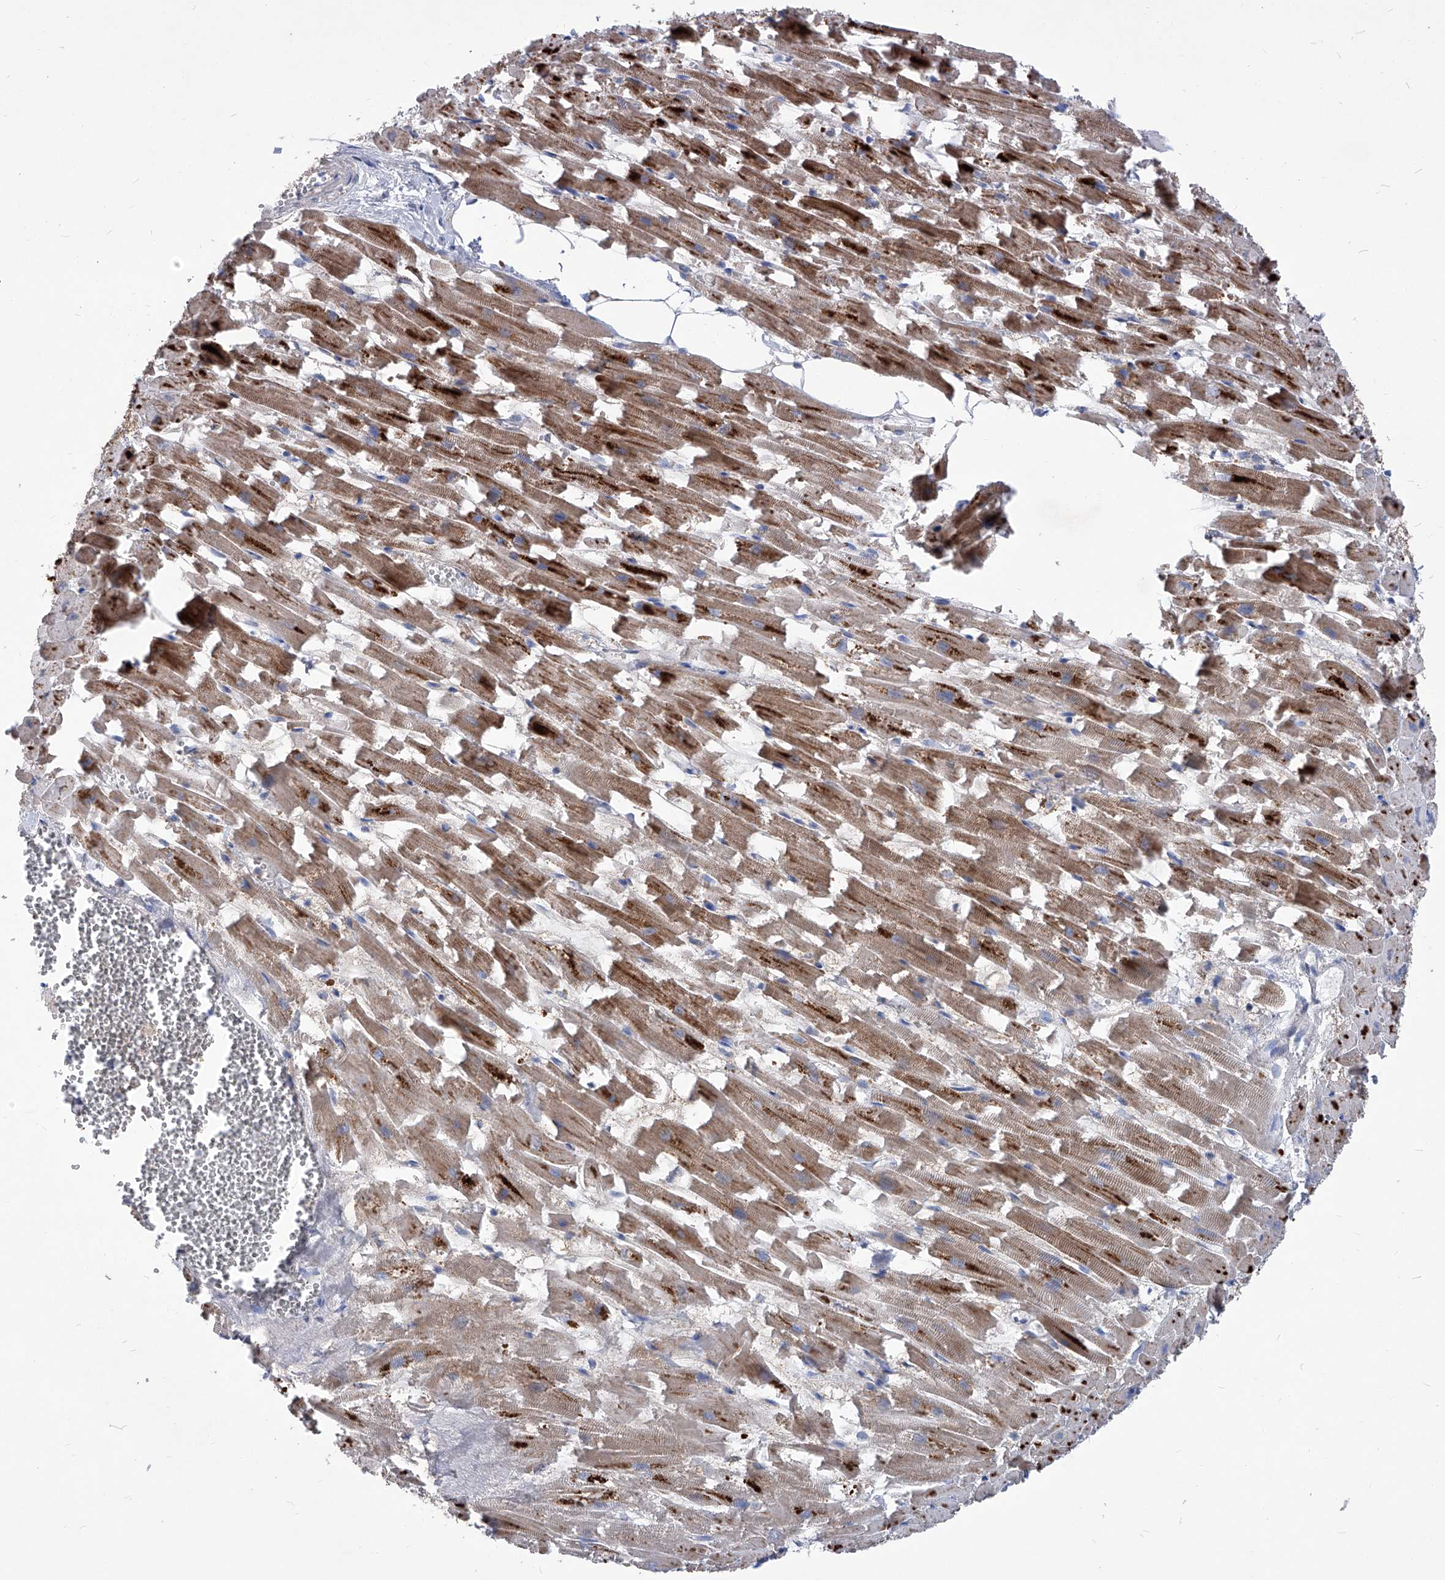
{"staining": {"intensity": "moderate", "quantity": ">75%", "location": "cytoplasmic/membranous"}, "tissue": "heart muscle", "cell_type": "Cardiomyocytes", "image_type": "normal", "snomed": [{"axis": "morphology", "description": "Normal tissue, NOS"}, {"axis": "topography", "description": "Heart"}], "caption": "Protein analysis of normal heart muscle reveals moderate cytoplasmic/membranous positivity in approximately >75% of cardiomyocytes.", "gene": "EPHA8", "patient": {"sex": "female", "age": 64}}